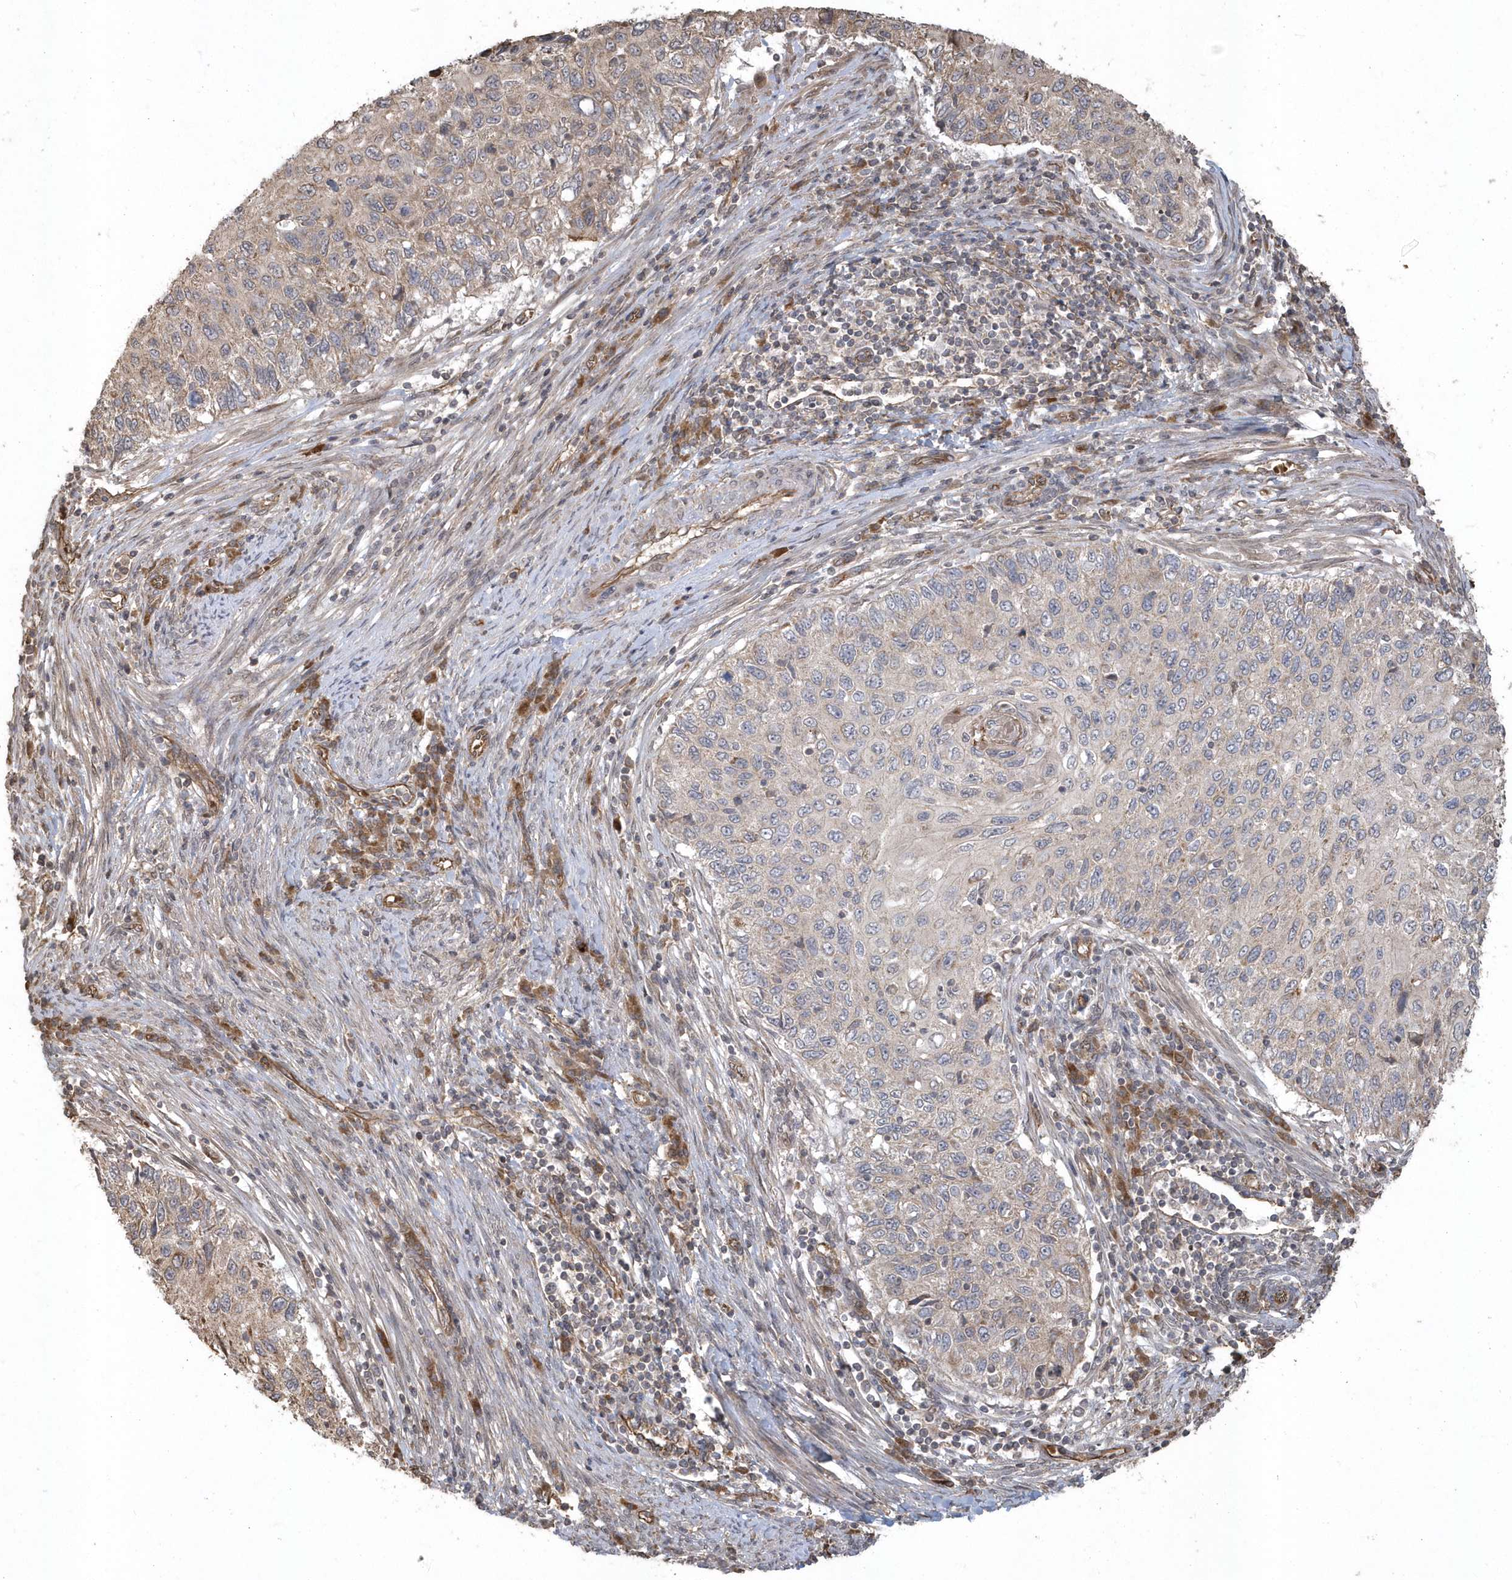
{"staining": {"intensity": "moderate", "quantity": "<25%", "location": "cytoplasmic/membranous"}, "tissue": "cervical cancer", "cell_type": "Tumor cells", "image_type": "cancer", "snomed": [{"axis": "morphology", "description": "Squamous cell carcinoma, NOS"}, {"axis": "topography", "description": "Cervix"}], "caption": "The immunohistochemical stain labels moderate cytoplasmic/membranous staining in tumor cells of cervical cancer tissue.", "gene": "HERPUD1", "patient": {"sex": "female", "age": 70}}